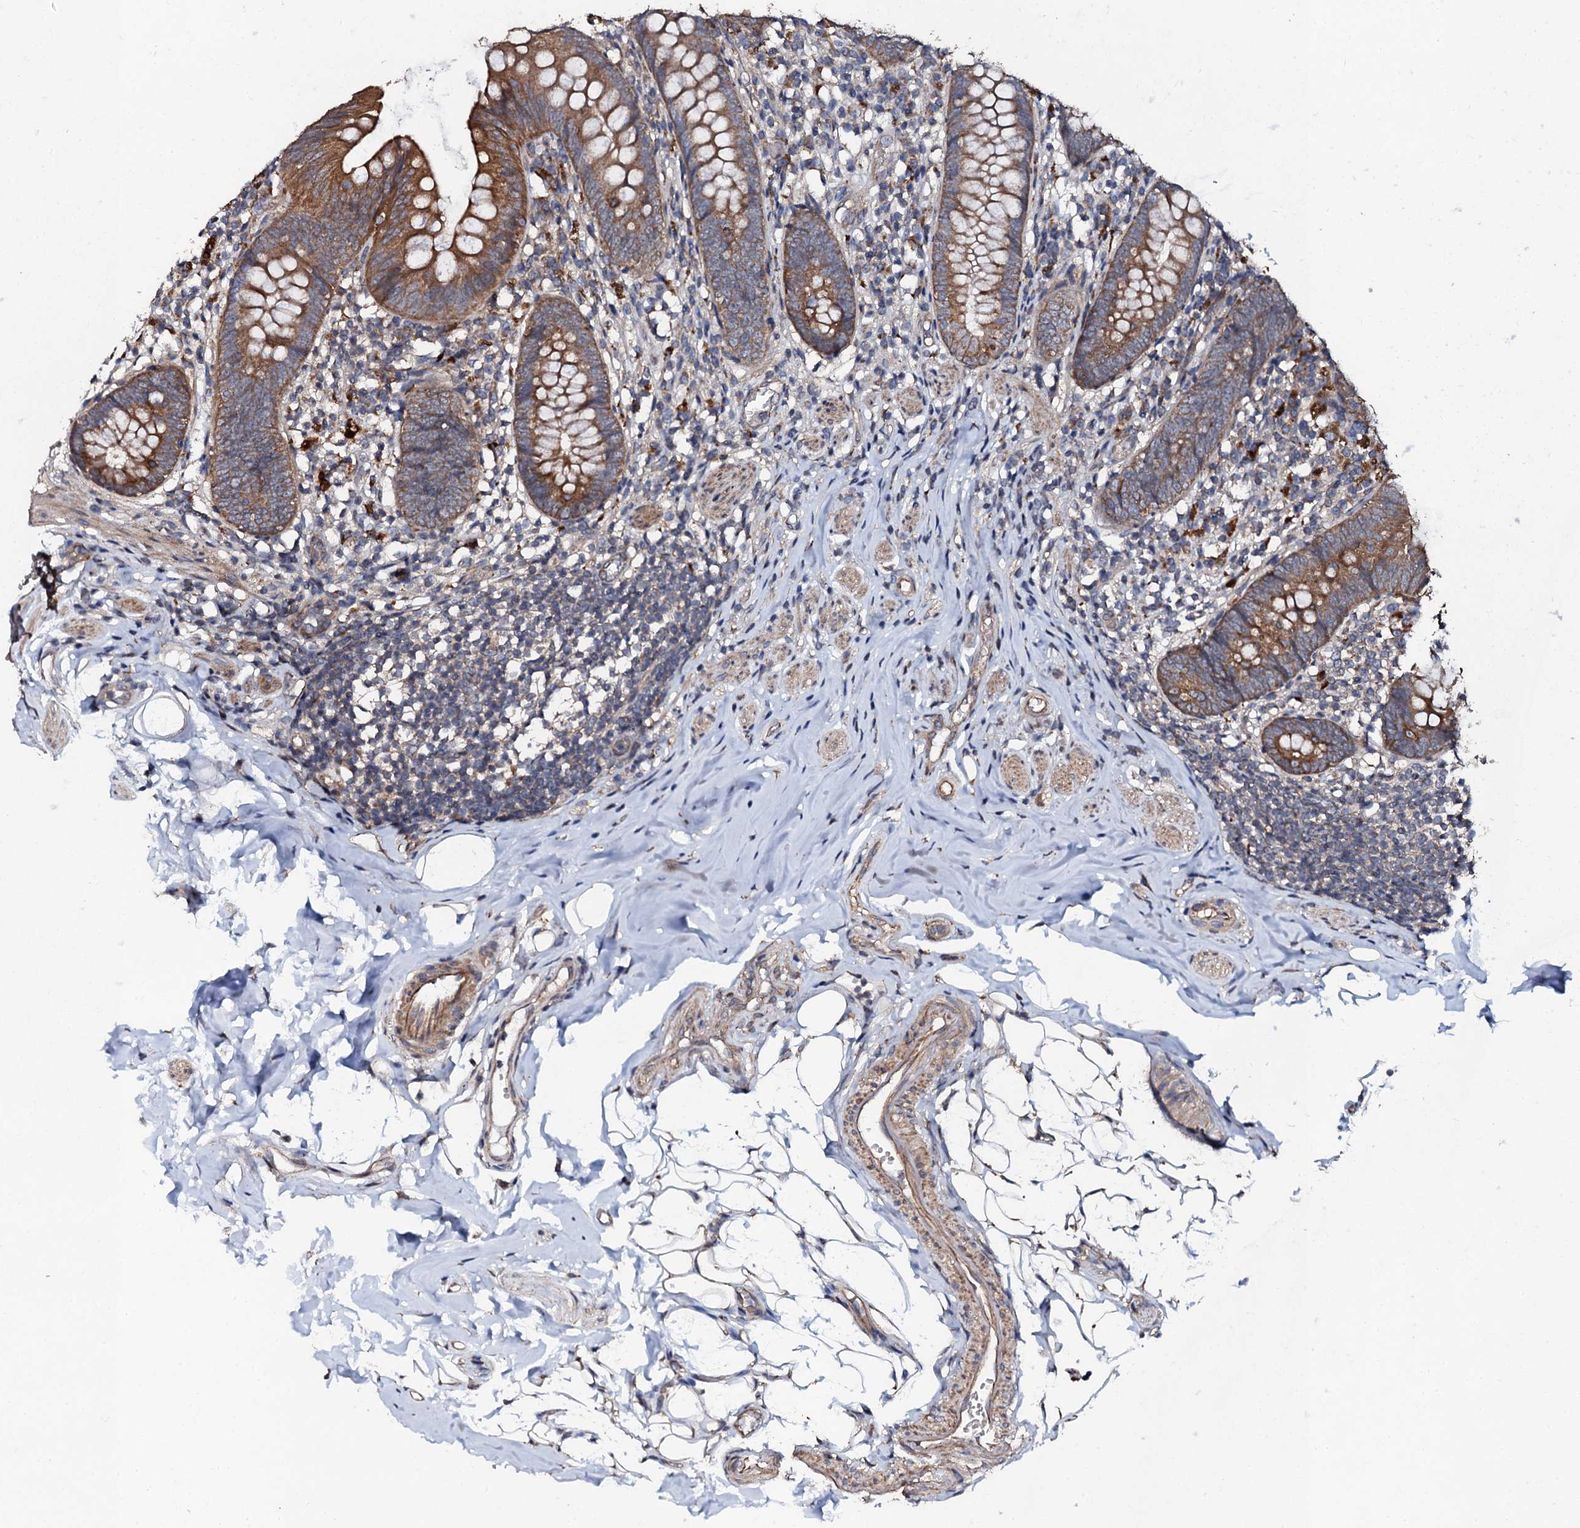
{"staining": {"intensity": "strong", "quantity": ">75%", "location": "cytoplasmic/membranous"}, "tissue": "appendix", "cell_type": "Glandular cells", "image_type": "normal", "snomed": [{"axis": "morphology", "description": "Normal tissue, NOS"}, {"axis": "topography", "description": "Appendix"}], "caption": "Human appendix stained with a protein marker shows strong staining in glandular cells.", "gene": "GLCE", "patient": {"sex": "female", "age": 62}}